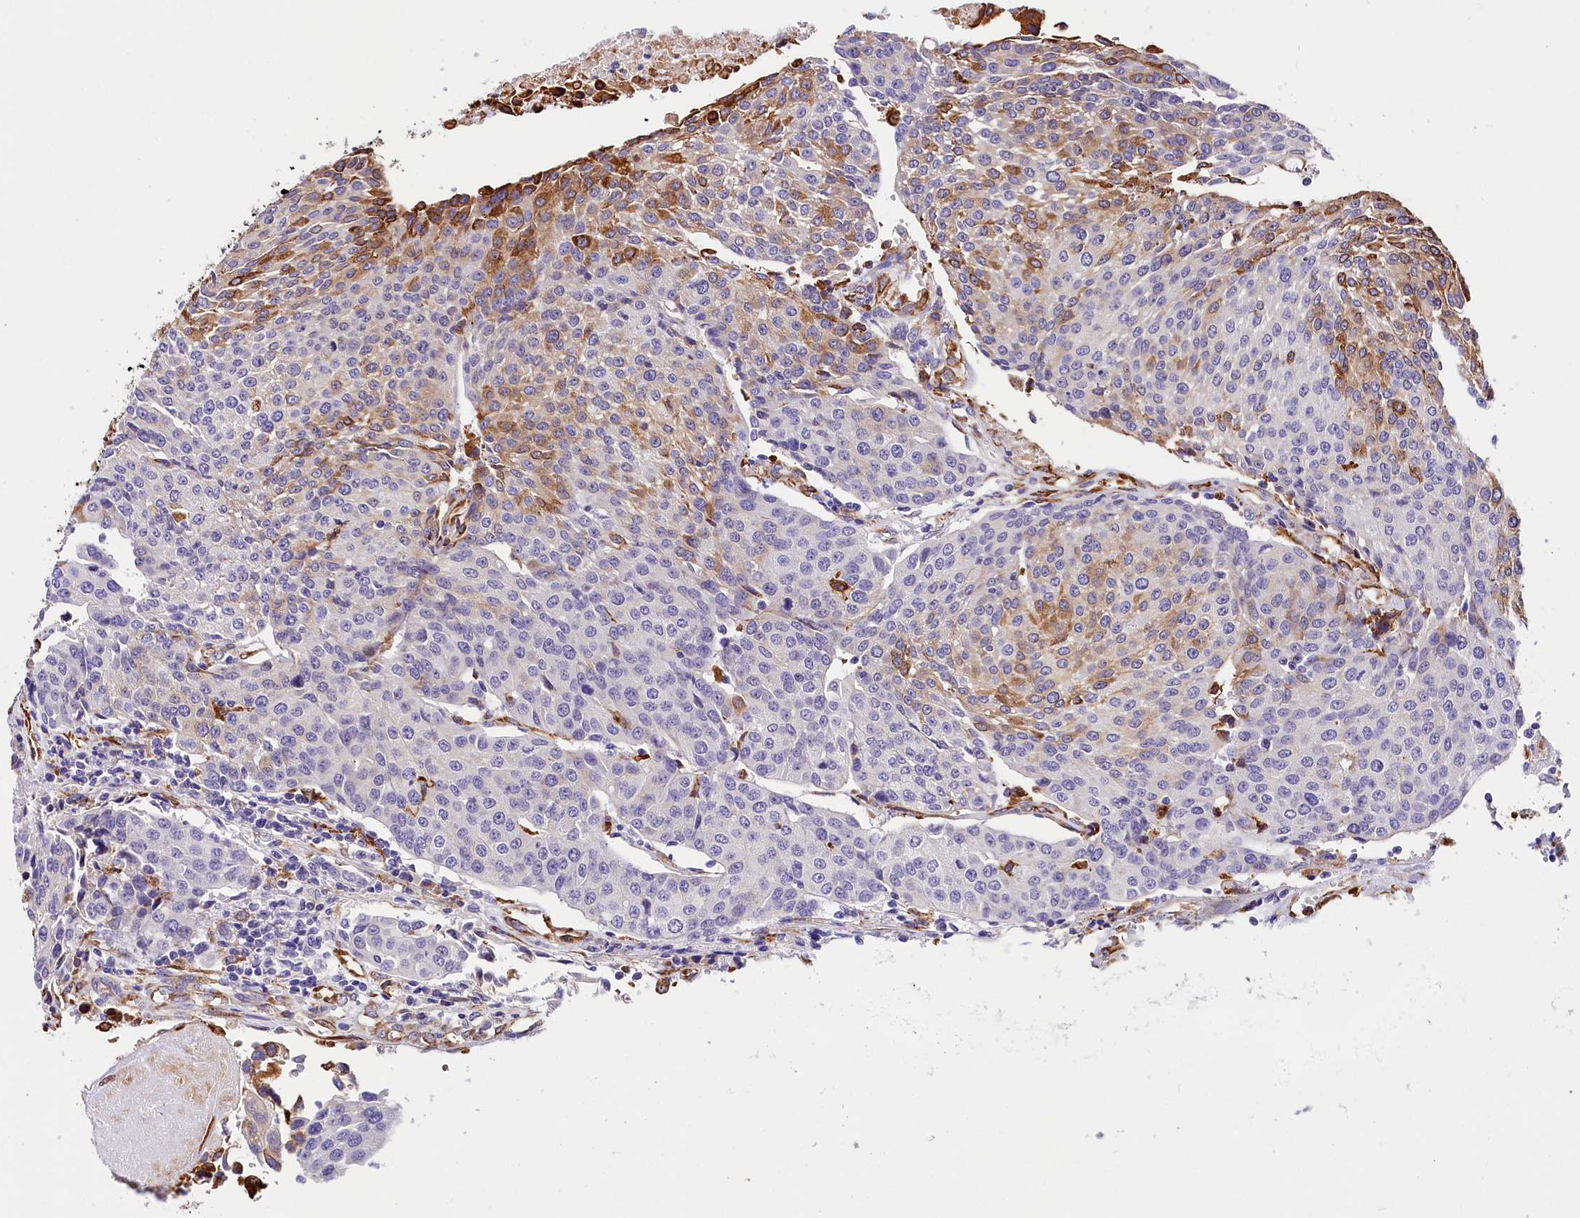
{"staining": {"intensity": "moderate", "quantity": "25%-75%", "location": "cytoplasmic/membranous"}, "tissue": "urothelial cancer", "cell_type": "Tumor cells", "image_type": "cancer", "snomed": [{"axis": "morphology", "description": "Urothelial carcinoma, High grade"}, {"axis": "topography", "description": "Urinary bladder"}], "caption": "Protein expression analysis of human high-grade urothelial carcinoma reveals moderate cytoplasmic/membranous staining in about 25%-75% of tumor cells. (Brightfield microscopy of DAB IHC at high magnification).", "gene": "ITGA1", "patient": {"sex": "female", "age": 85}}